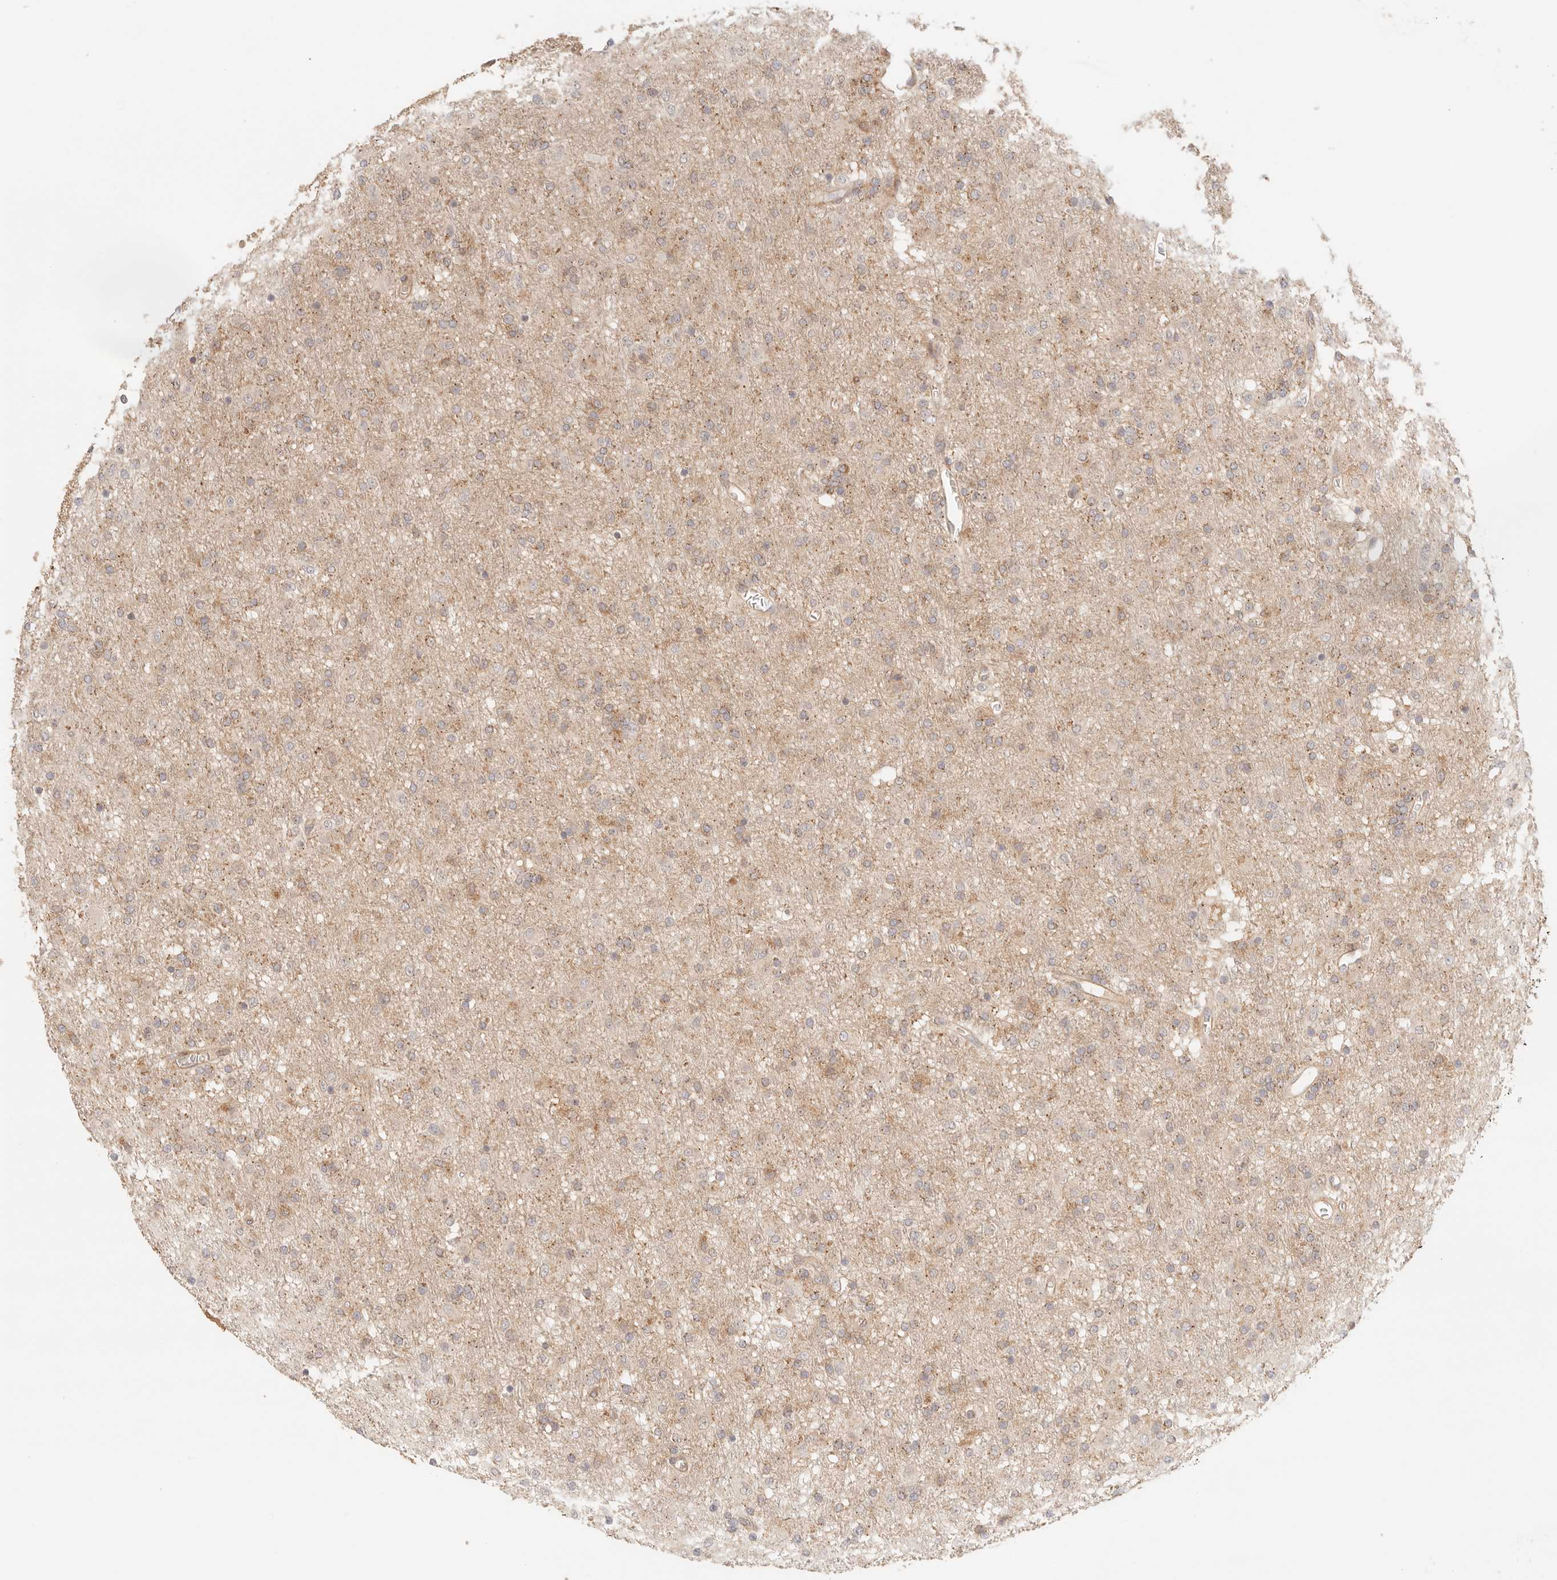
{"staining": {"intensity": "moderate", "quantity": "25%-75%", "location": "cytoplasmic/membranous"}, "tissue": "glioma", "cell_type": "Tumor cells", "image_type": "cancer", "snomed": [{"axis": "morphology", "description": "Glioma, malignant, Low grade"}, {"axis": "topography", "description": "Brain"}], "caption": "Glioma stained for a protein exhibits moderate cytoplasmic/membranous positivity in tumor cells.", "gene": "IL1R2", "patient": {"sex": "male", "age": 65}}